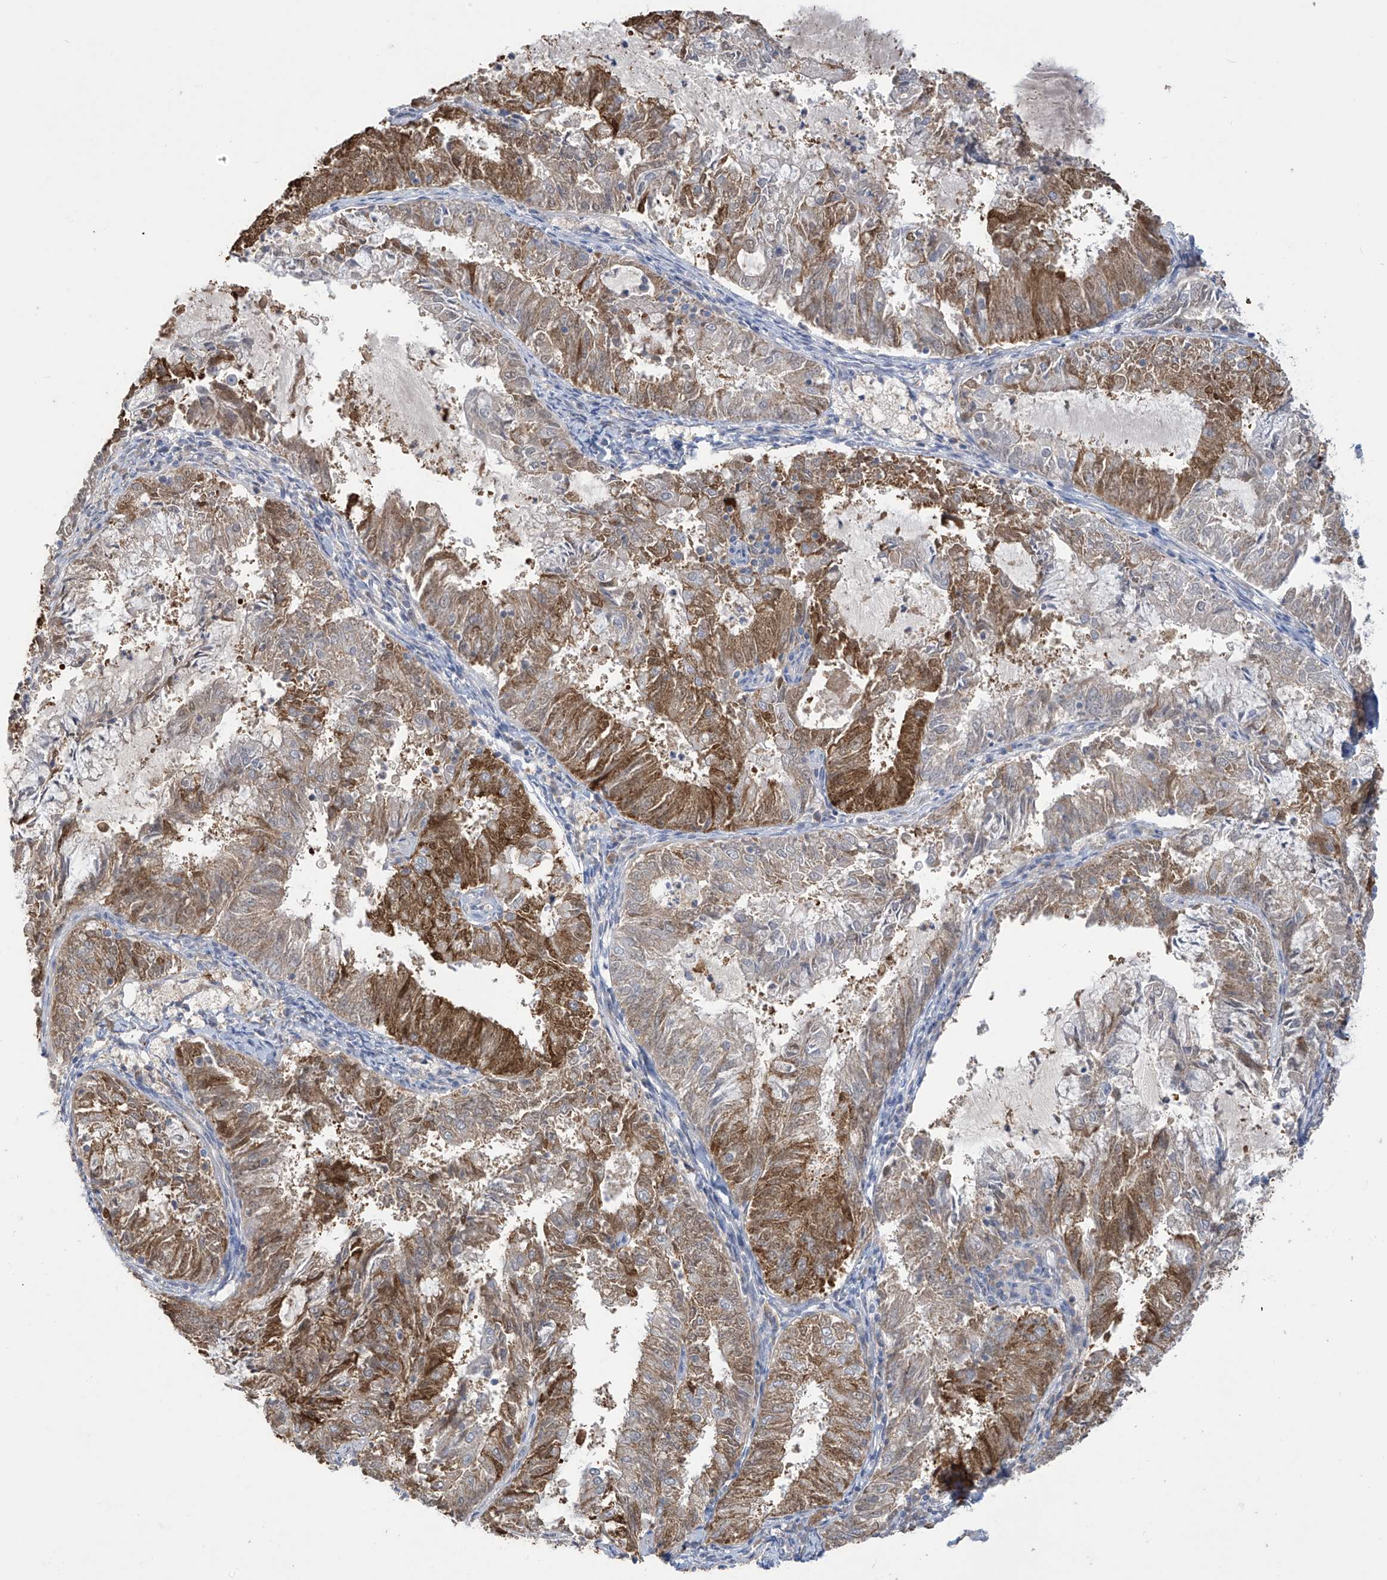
{"staining": {"intensity": "strong", "quantity": "25%-75%", "location": "cytoplasmic/membranous,nuclear"}, "tissue": "endometrial cancer", "cell_type": "Tumor cells", "image_type": "cancer", "snomed": [{"axis": "morphology", "description": "Adenocarcinoma, NOS"}, {"axis": "topography", "description": "Endometrium"}], "caption": "The photomicrograph shows staining of endometrial adenocarcinoma, revealing strong cytoplasmic/membranous and nuclear protein expression (brown color) within tumor cells. Nuclei are stained in blue.", "gene": "IDH1", "patient": {"sex": "female", "age": 57}}